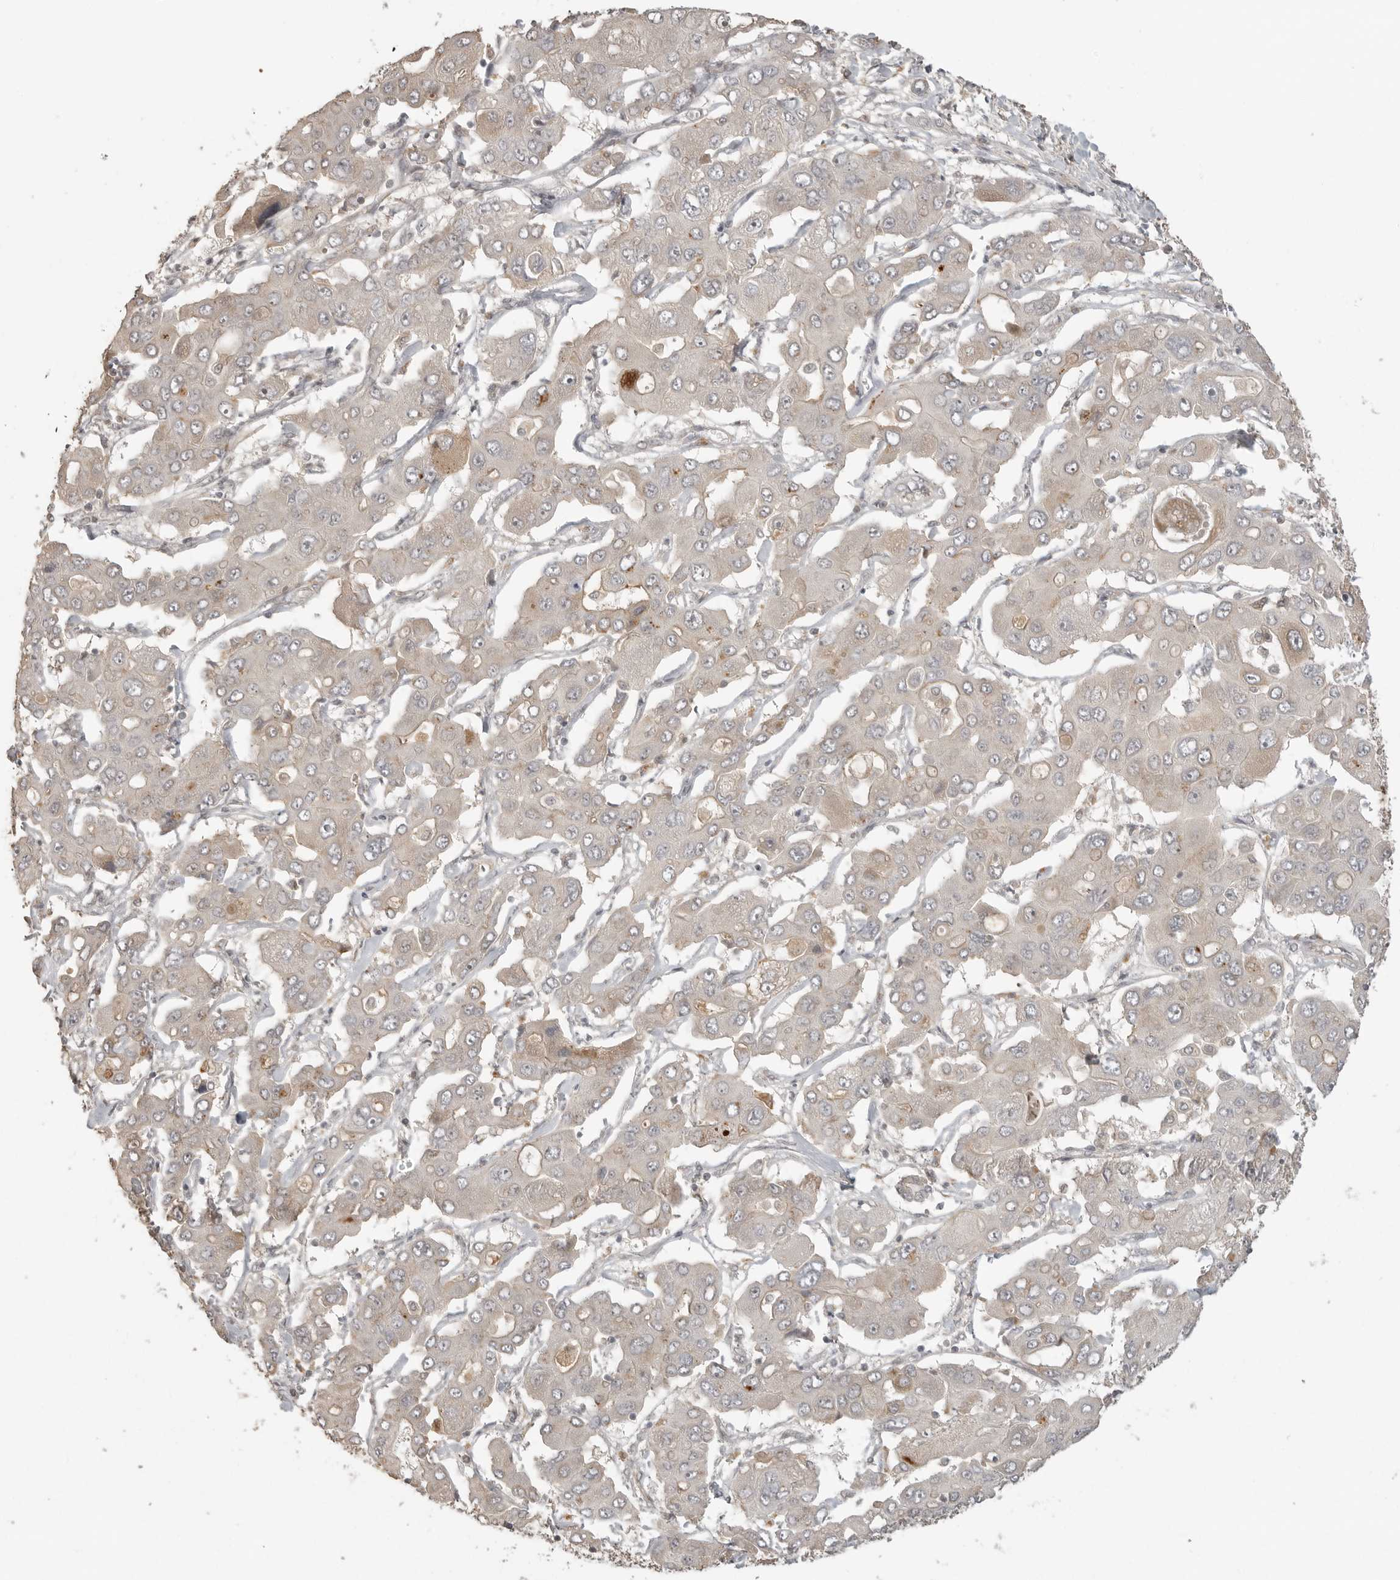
{"staining": {"intensity": "negative", "quantity": "none", "location": "none"}, "tissue": "liver cancer", "cell_type": "Tumor cells", "image_type": "cancer", "snomed": [{"axis": "morphology", "description": "Cholangiocarcinoma"}, {"axis": "topography", "description": "Liver"}], "caption": "High magnification brightfield microscopy of liver cancer stained with DAB (brown) and counterstained with hematoxylin (blue): tumor cells show no significant staining.", "gene": "SMG8", "patient": {"sex": "male", "age": 67}}